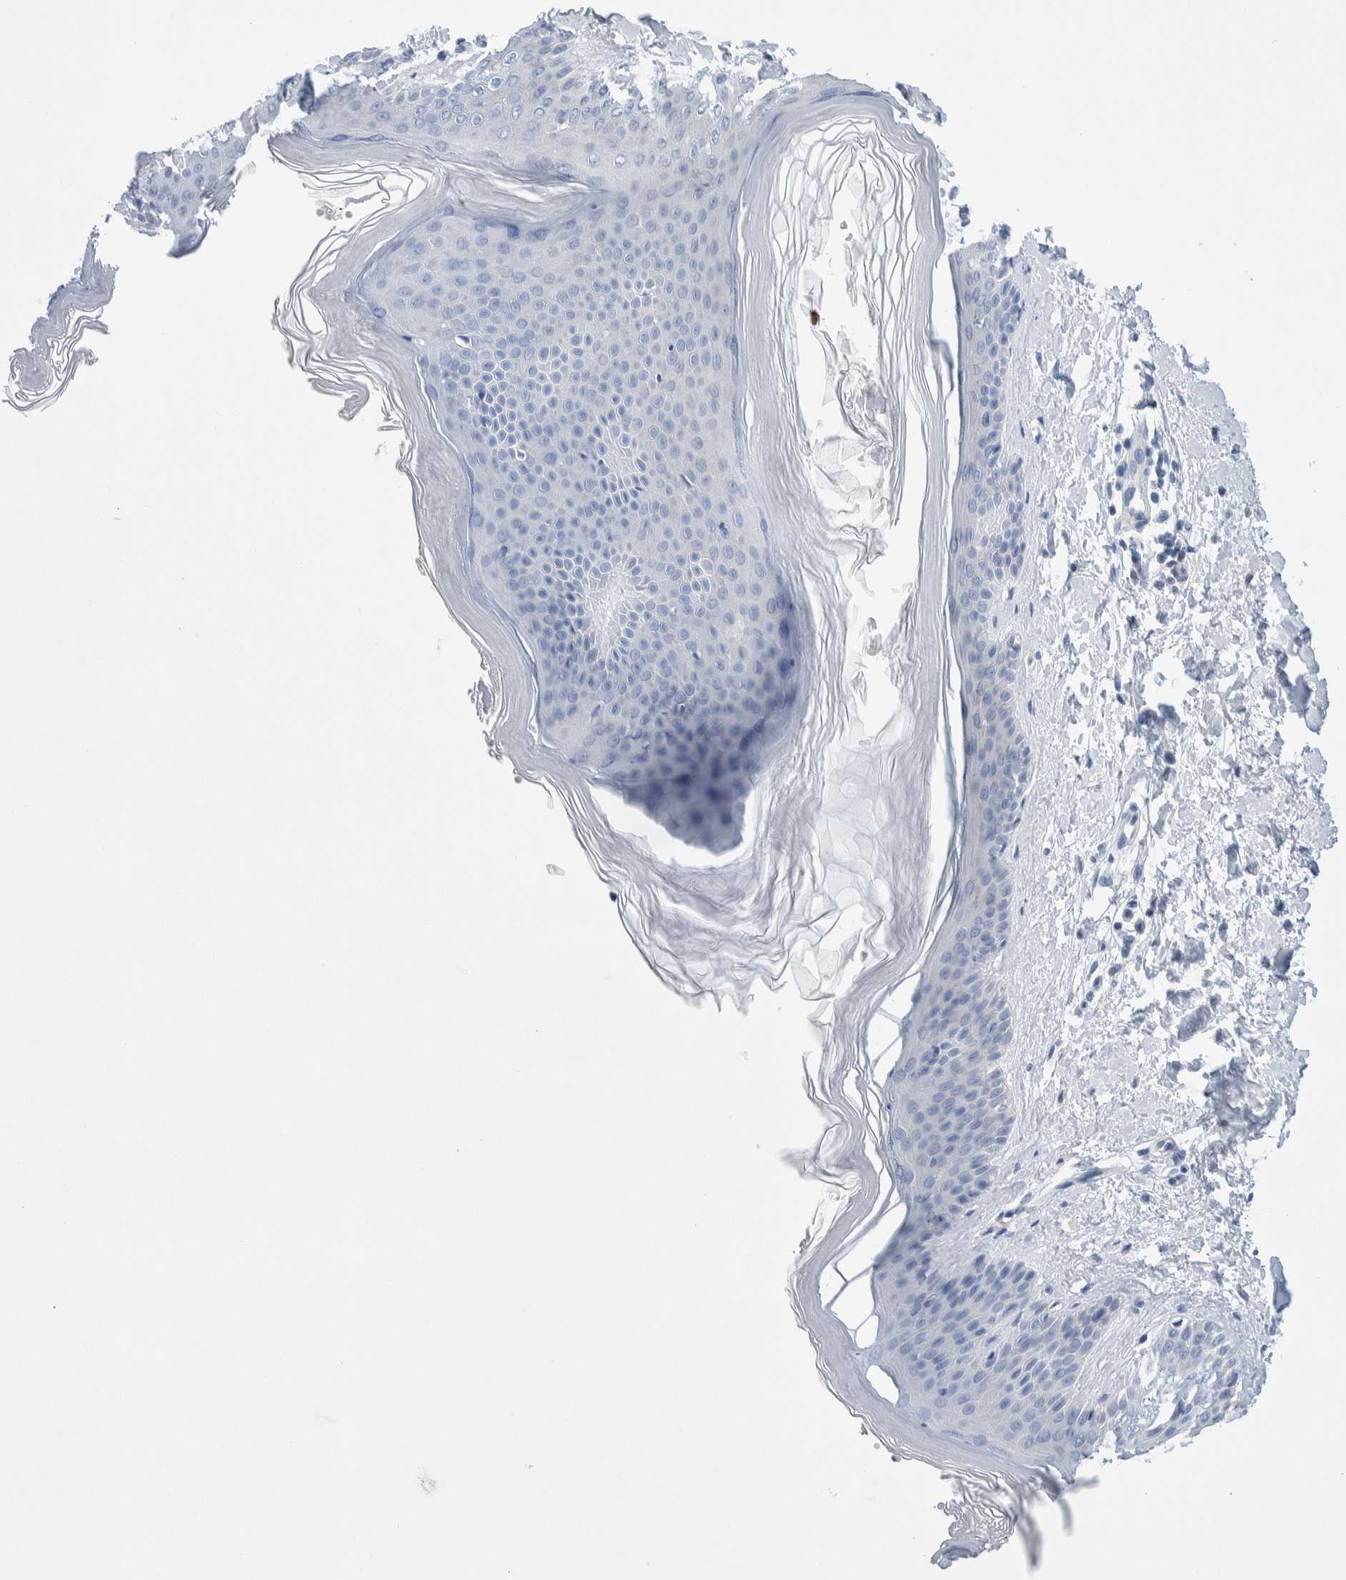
{"staining": {"intensity": "negative", "quantity": "none", "location": "none"}, "tissue": "skin", "cell_type": "Fibroblasts", "image_type": "normal", "snomed": [{"axis": "morphology", "description": "Normal tissue, NOS"}, {"axis": "morphology", "description": "Malignant melanoma, Metastatic site"}, {"axis": "topography", "description": "Skin"}], "caption": "Fibroblasts show no significant staining in benign skin. (Stains: DAB immunohistochemistry with hematoxylin counter stain, Microscopy: brightfield microscopy at high magnification).", "gene": "LZTS1", "patient": {"sex": "male", "age": 41}}